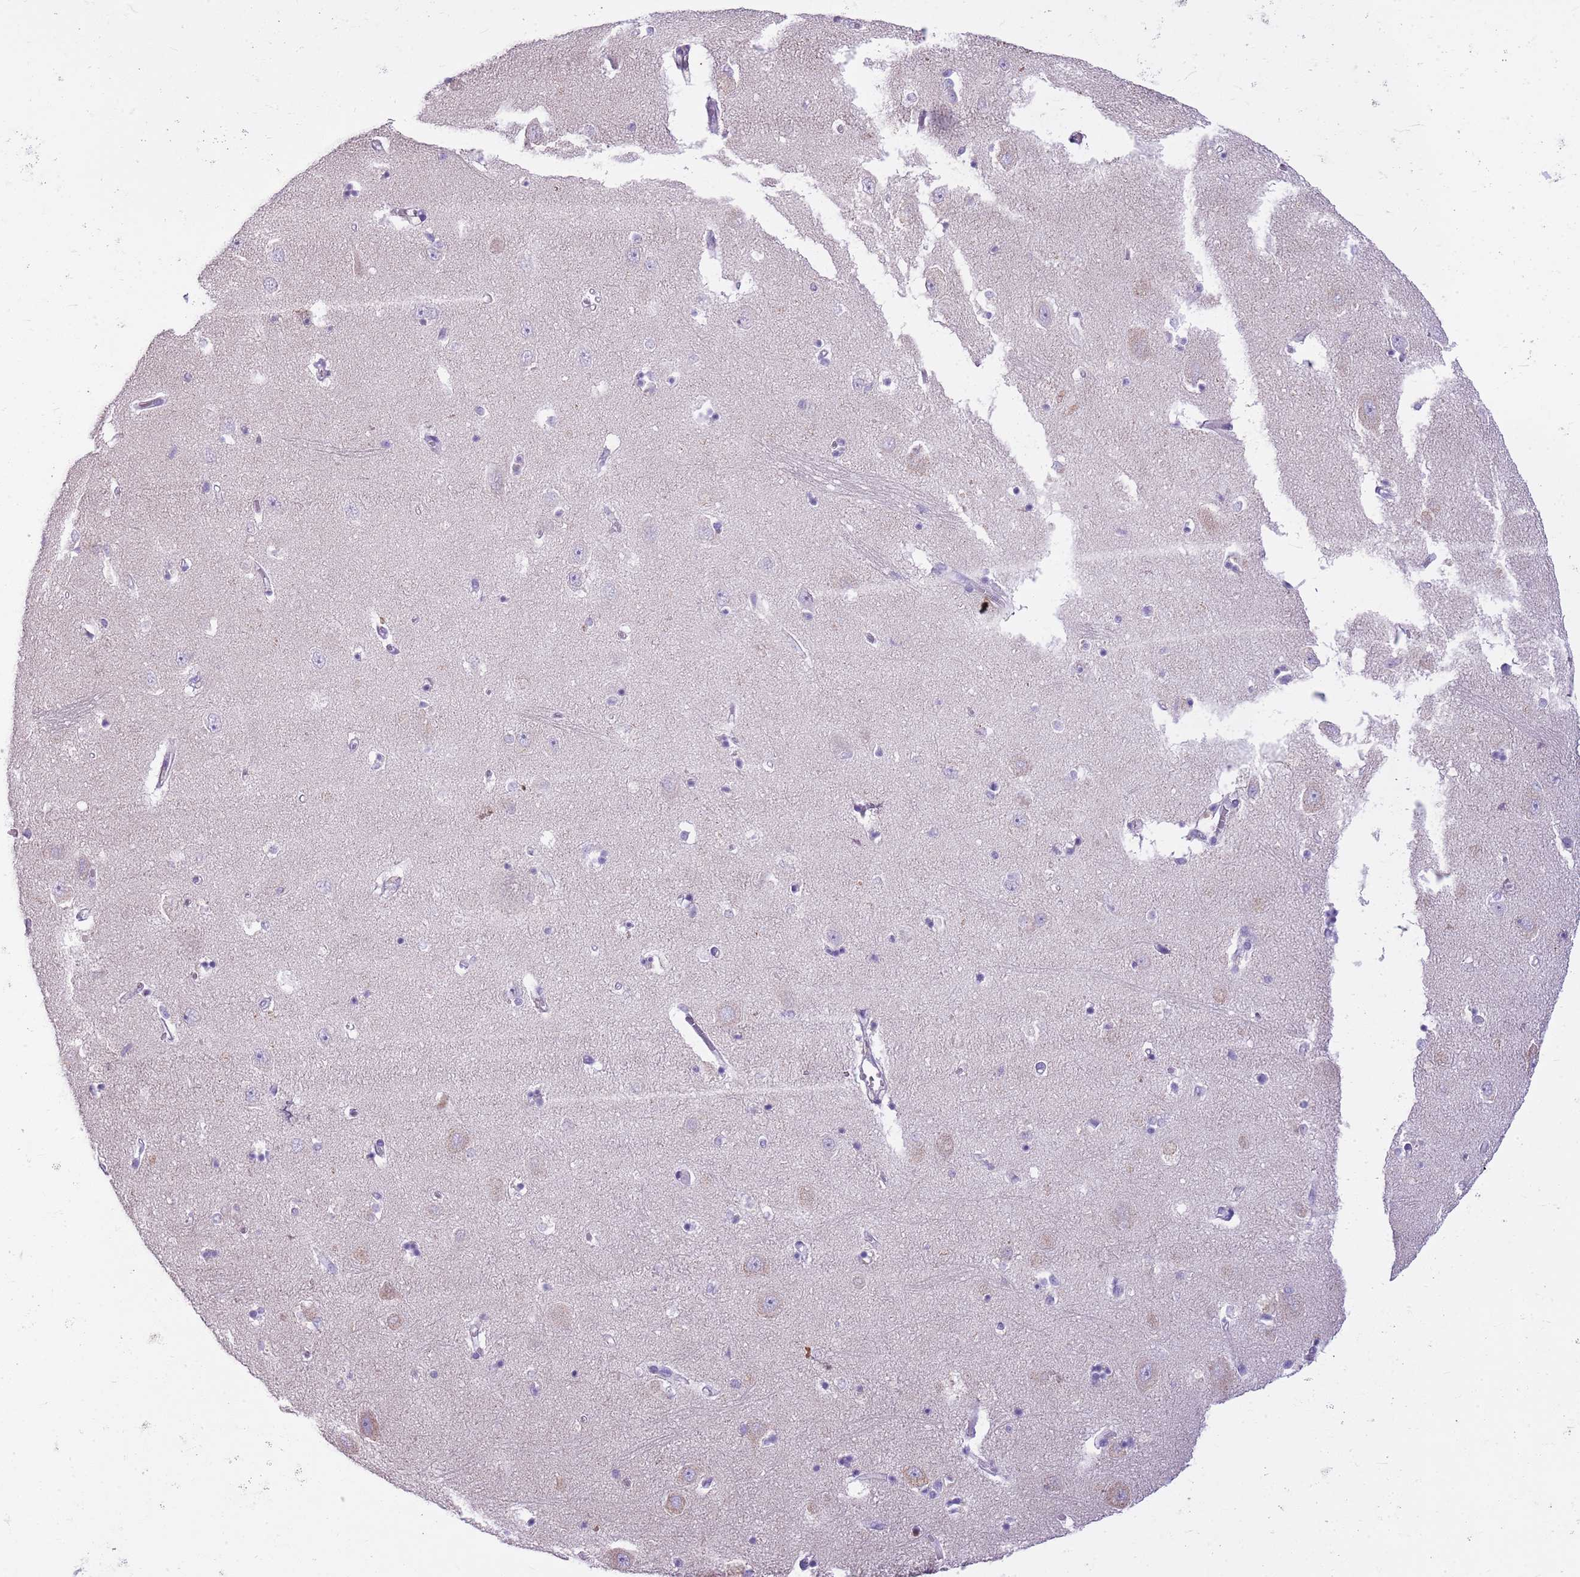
{"staining": {"intensity": "negative", "quantity": "none", "location": "none"}, "tissue": "hippocampus", "cell_type": "Glial cells", "image_type": "normal", "snomed": [{"axis": "morphology", "description": "Normal tissue, NOS"}, {"axis": "topography", "description": "Hippocampus"}], "caption": "Hippocampus was stained to show a protein in brown. There is no significant expression in glial cells. The staining was performed using DAB (3,3'-diaminobenzidine) to visualize the protein expression in brown, while the nuclei were stained in blue with hematoxylin (Magnification: 20x).", "gene": "CNPPD1", "patient": {"sex": "female", "age": 64}}